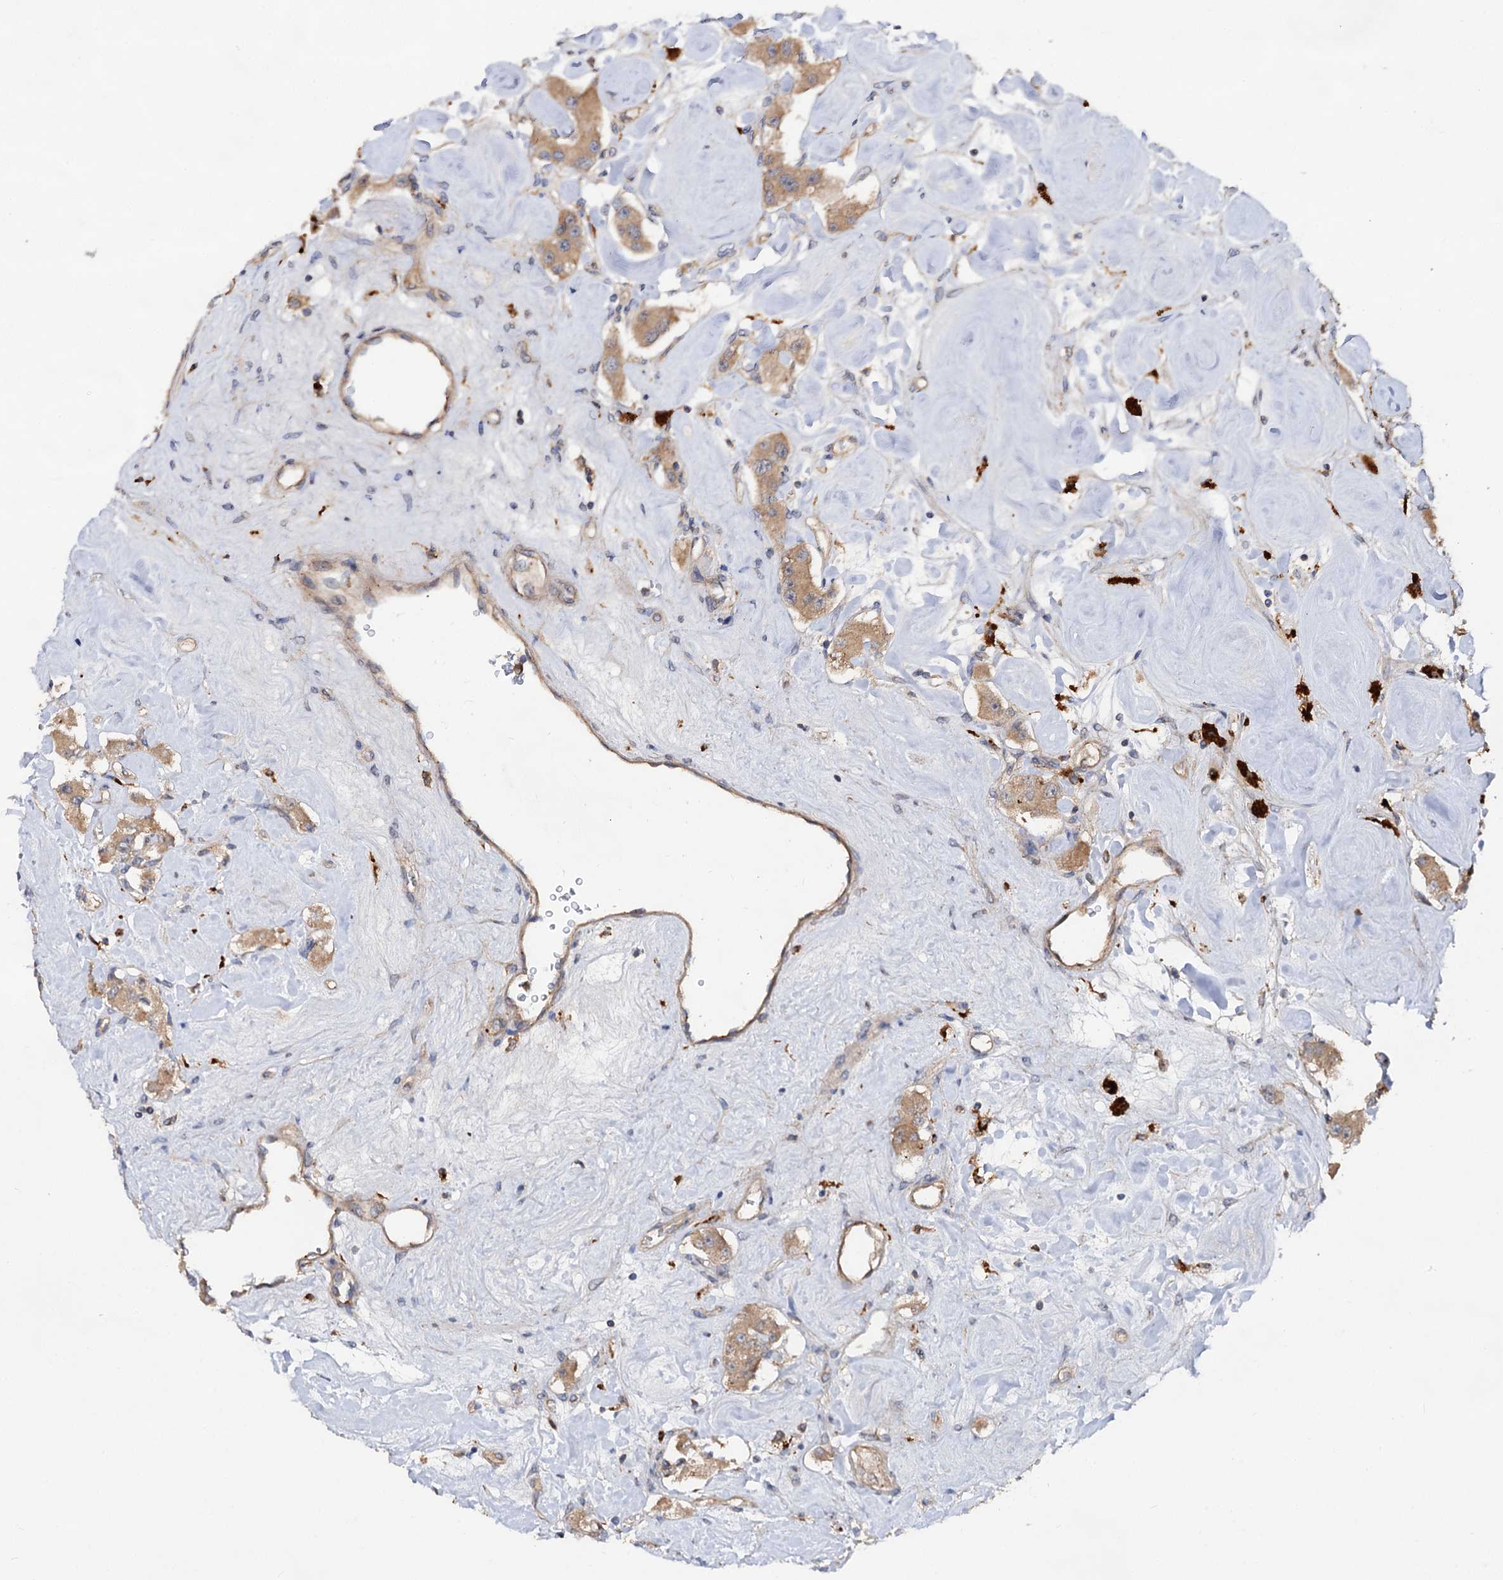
{"staining": {"intensity": "moderate", "quantity": ">75%", "location": "cytoplasmic/membranous"}, "tissue": "carcinoid", "cell_type": "Tumor cells", "image_type": "cancer", "snomed": [{"axis": "morphology", "description": "Carcinoid, malignant, NOS"}, {"axis": "topography", "description": "Pancreas"}], "caption": "Immunohistochemical staining of human malignant carcinoid reveals medium levels of moderate cytoplasmic/membranous staining in approximately >75% of tumor cells.", "gene": "VPS29", "patient": {"sex": "male", "age": 41}}